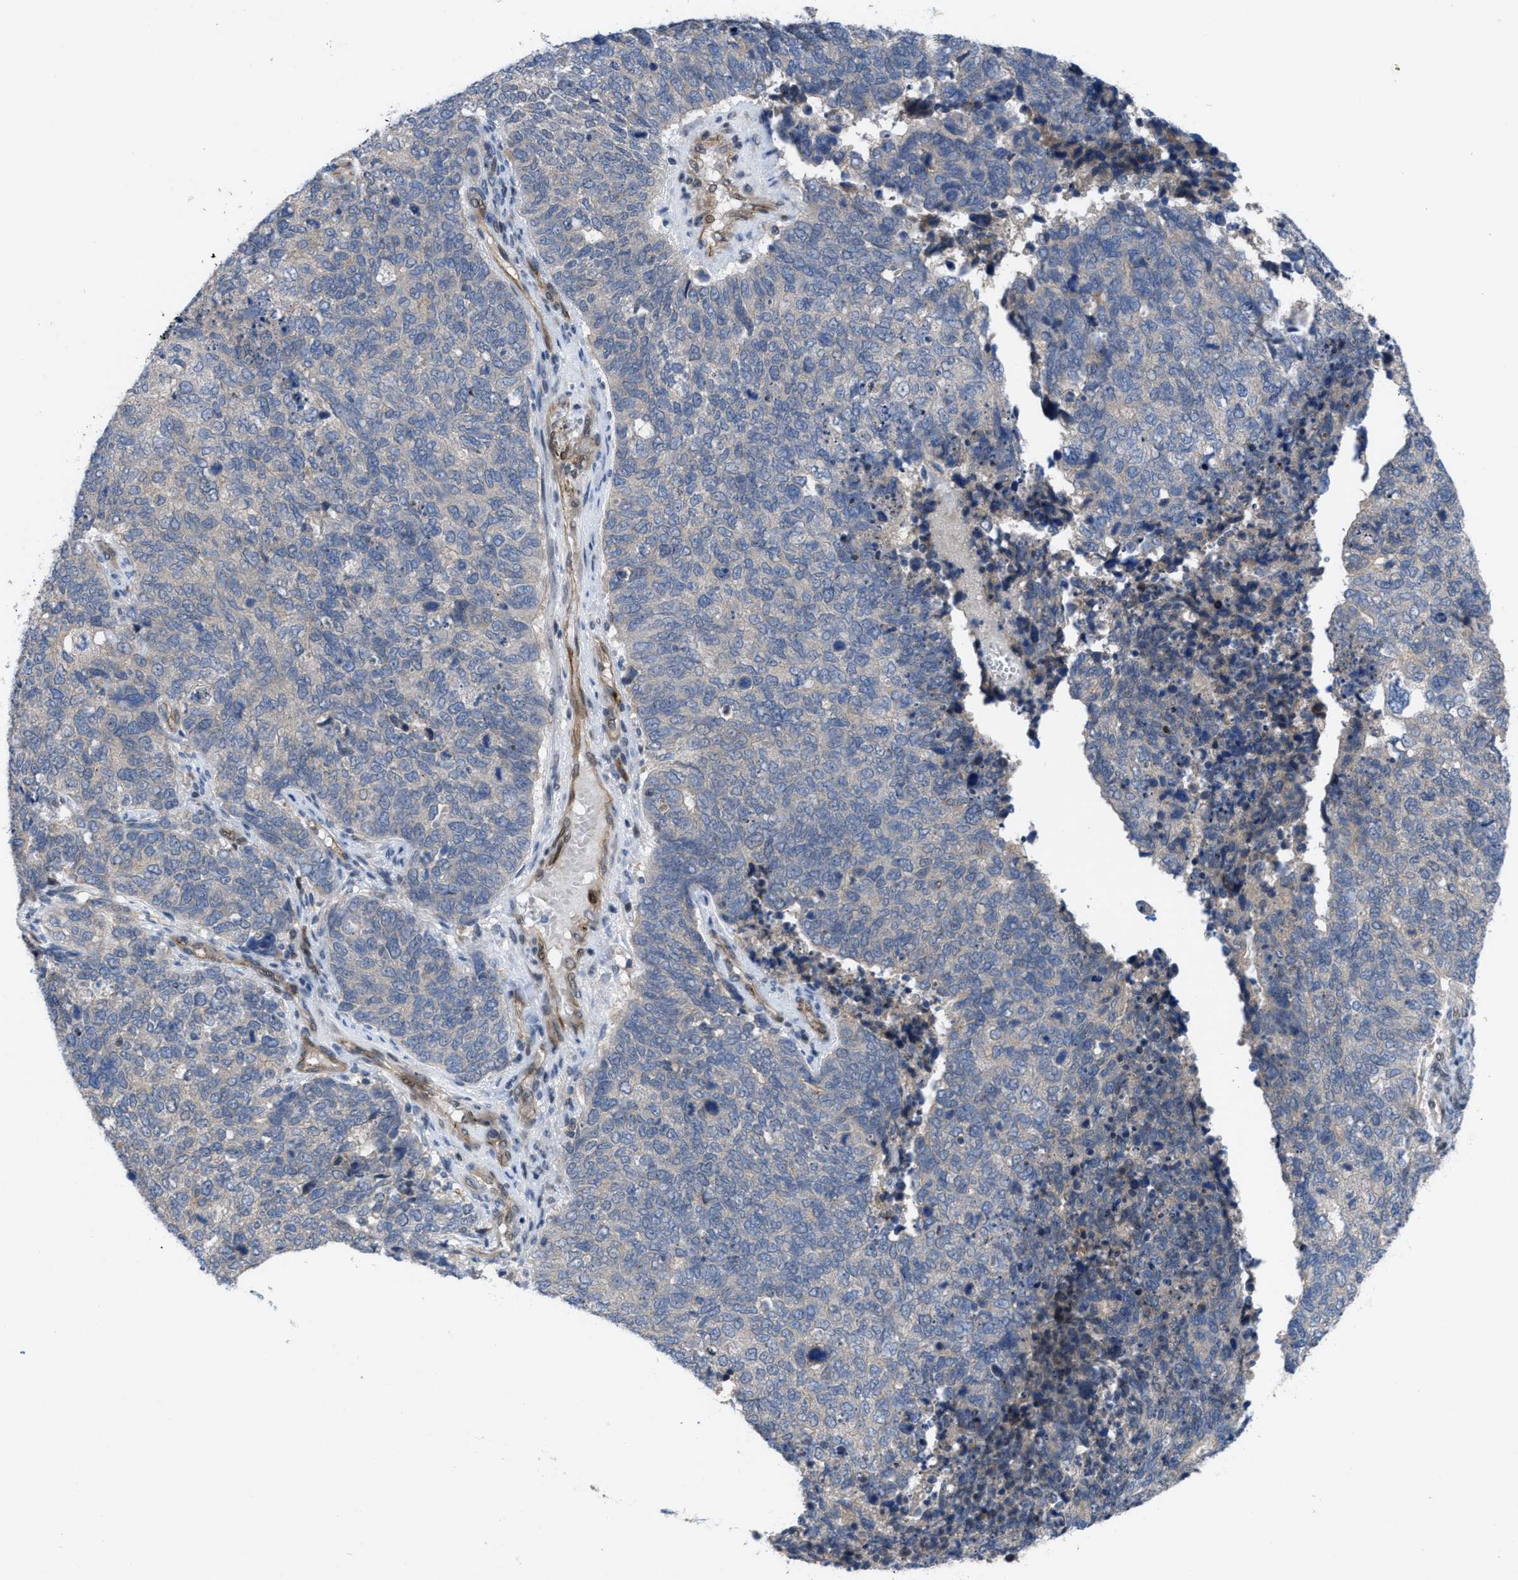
{"staining": {"intensity": "negative", "quantity": "none", "location": "none"}, "tissue": "cervical cancer", "cell_type": "Tumor cells", "image_type": "cancer", "snomed": [{"axis": "morphology", "description": "Squamous cell carcinoma, NOS"}, {"axis": "topography", "description": "Cervix"}], "caption": "The immunohistochemistry (IHC) histopathology image has no significant staining in tumor cells of cervical cancer (squamous cell carcinoma) tissue.", "gene": "IL17RE", "patient": {"sex": "female", "age": 63}}